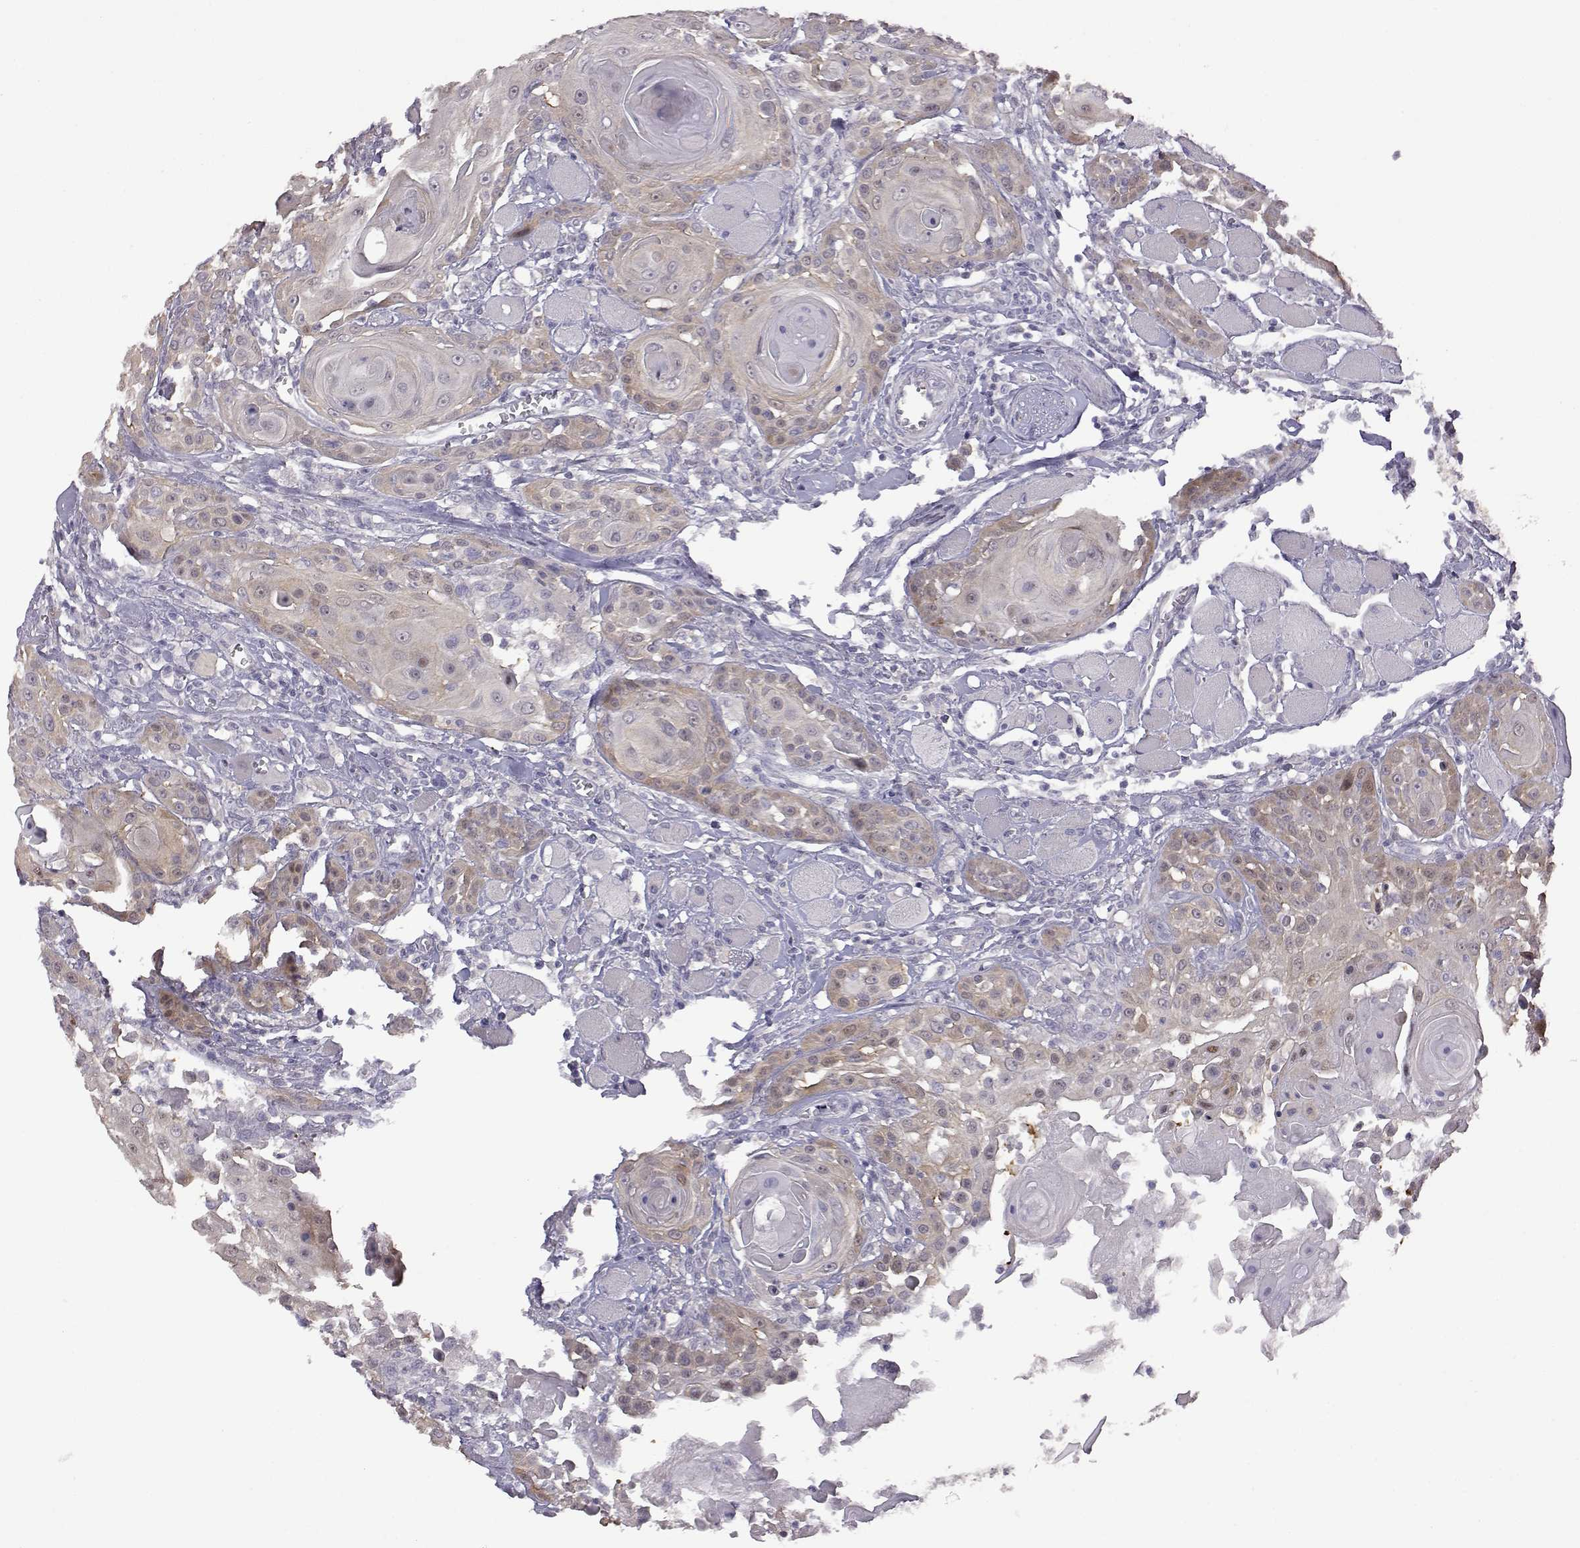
{"staining": {"intensity": "weak", "quantity": "25%-75%", "location": "cytoplasmic/membranous"}, "tissue": "head and neck cancer", "cell_type": "Tumor cells", "image_type": "cancer", "snomed": [{"axis": "morphology", "description": "Squamous cell carcinoma, NOS"}, {"axis": "topography", "description": "Head-Neck"}], "caption": "Brown immunohistochemical staining in human head and neck cancer shows weak cytoplasmic/membranous staining in approximately 25%-75% of tumor cells.", "gene": "VGF", "patient": {"sex": "female", "age": 80}}